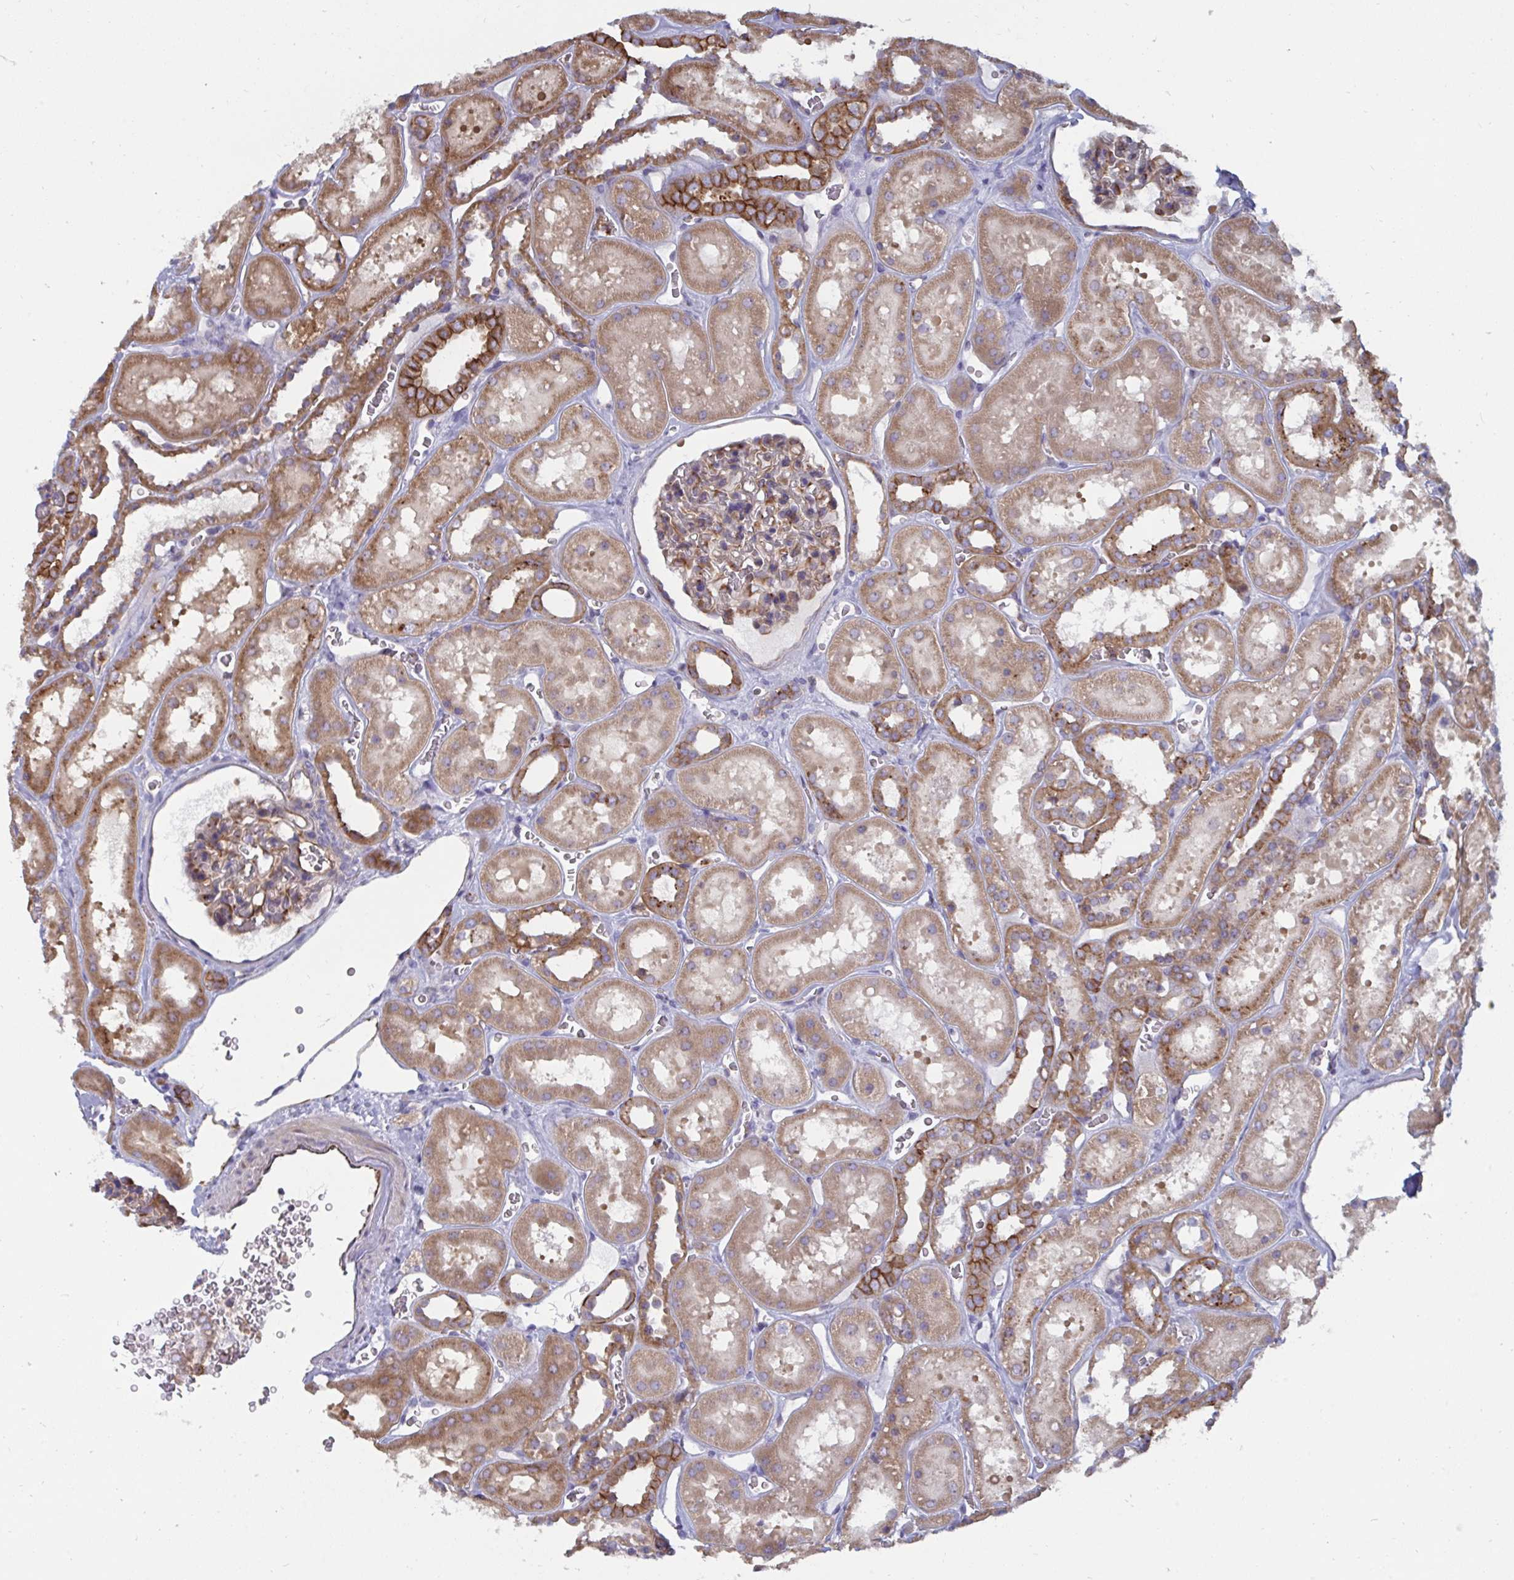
{"staining": {"intensity": "moderate", "quantity": "25%-75%", "location": "cytoplasmic/membranous"}, "tissue": "kidney", "cell_type": "Cells in glomeruli", "image_type": "normal", "snomed": [{"axis": "morphology", "description": "Normal tissue, NOS"}, {"axis": "topography", "description": "Kidney"}], "caption": "Human kidney stained with a brown dye shows moderate cytoplasmic/membranous positive positivity in about 25%-75% of cells in glomeruli.", "gene": "SLC9A6", "patient": {"sex": "female", "age": 41}}